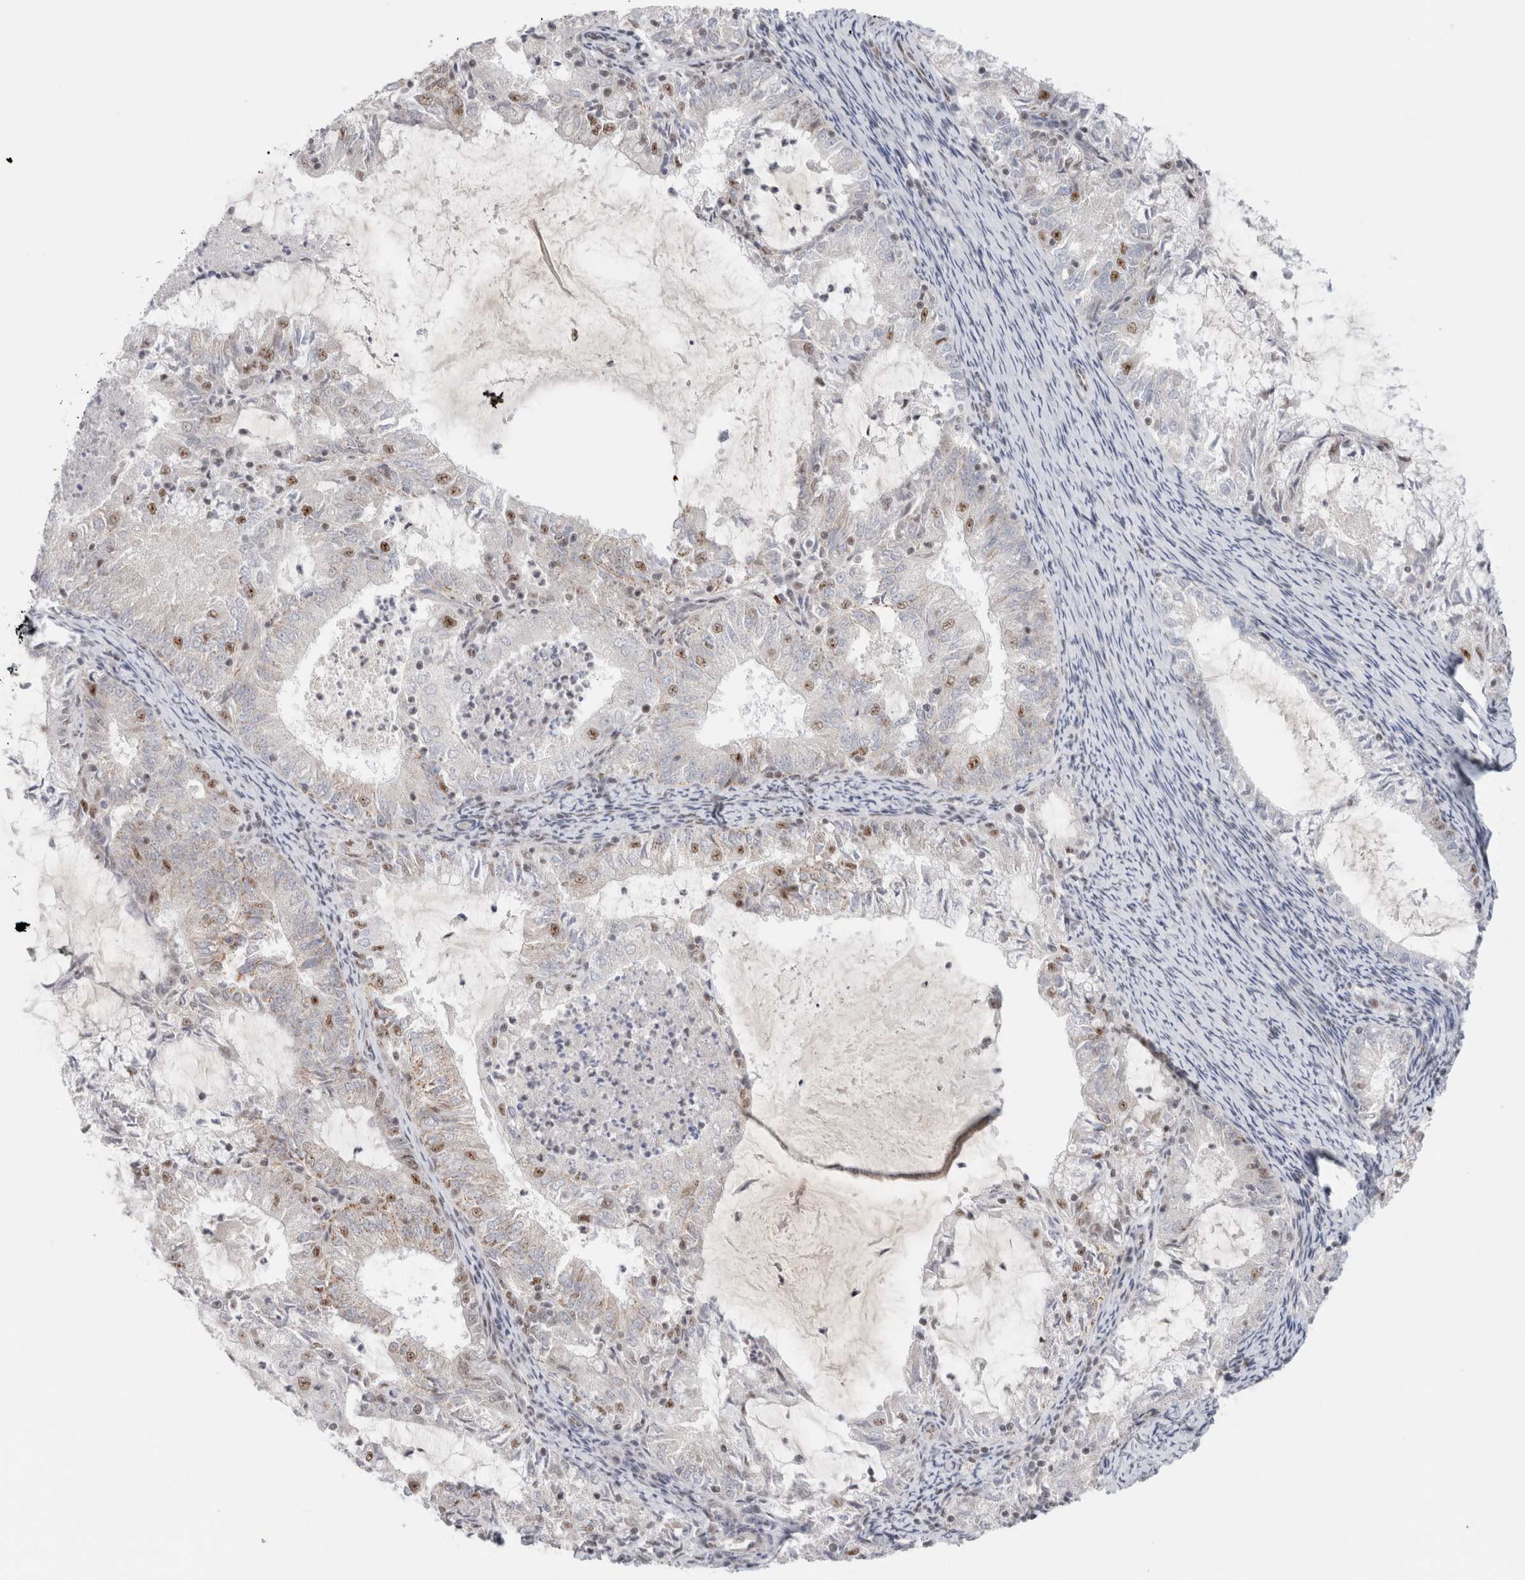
{"staining": {"intensity": "moderate", "quantity": "<25%", "location": "nuclear"}, "tissue": "endometrial cancer", "cell_type": "Tumor cells", "image_type": "cancer", "snomed": [{"axis": "morphology", "description": "Adenocarcinoma, NOS"}, {"axis": "topography", "description": "Endometrium"}], "caption": "Human endometrial adenocarcinoma stained with a protein marker exhibits moderate staining in tumor cells.", "gene": "TRMT12", "patient": {"sex": "female", "age": 57}}